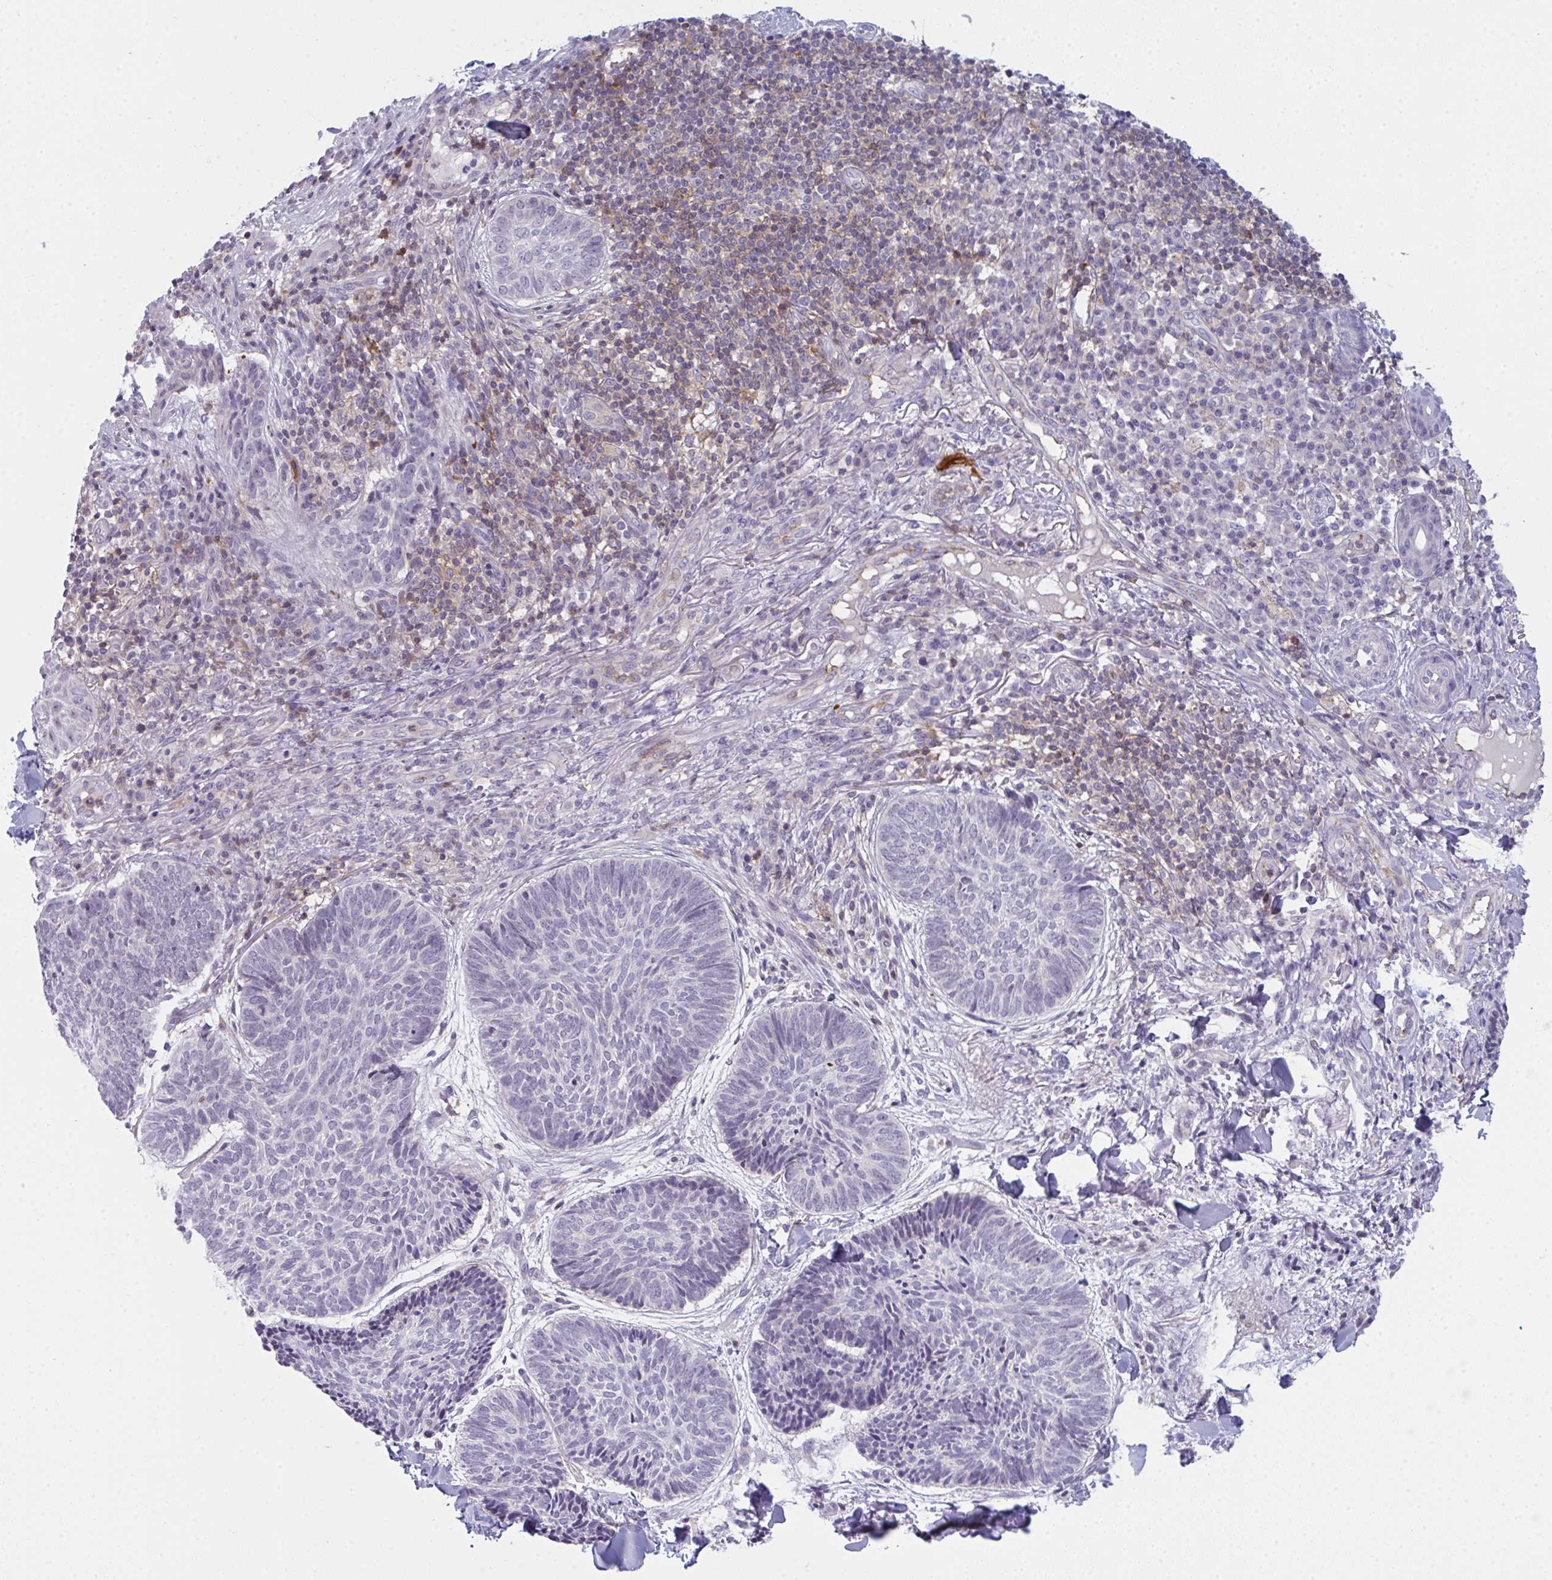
{"staining": {"intensity": "negative", "quantity": "none", "location": "none"}, "tissue": "skin cancer", "cell_type": "Tumor cells", "image_type": "cancer", "snomed": [{"axis": "morphology", "description": "Normal tissue, NOS"}, {"axis": "morphology", "description": "Basal cell carcinoma"}, {"axis": "topography", "description": "Skin"}], "caption": "High magnification brightfield microscopy of skin cancer (basal cell carcinoma) stained with DAB (brown) and counterstained with hematoxylin (blue): tumor cells show no significant positivity.", "gene": "CD80", "patient": {"sex": "male", "age": 50}}